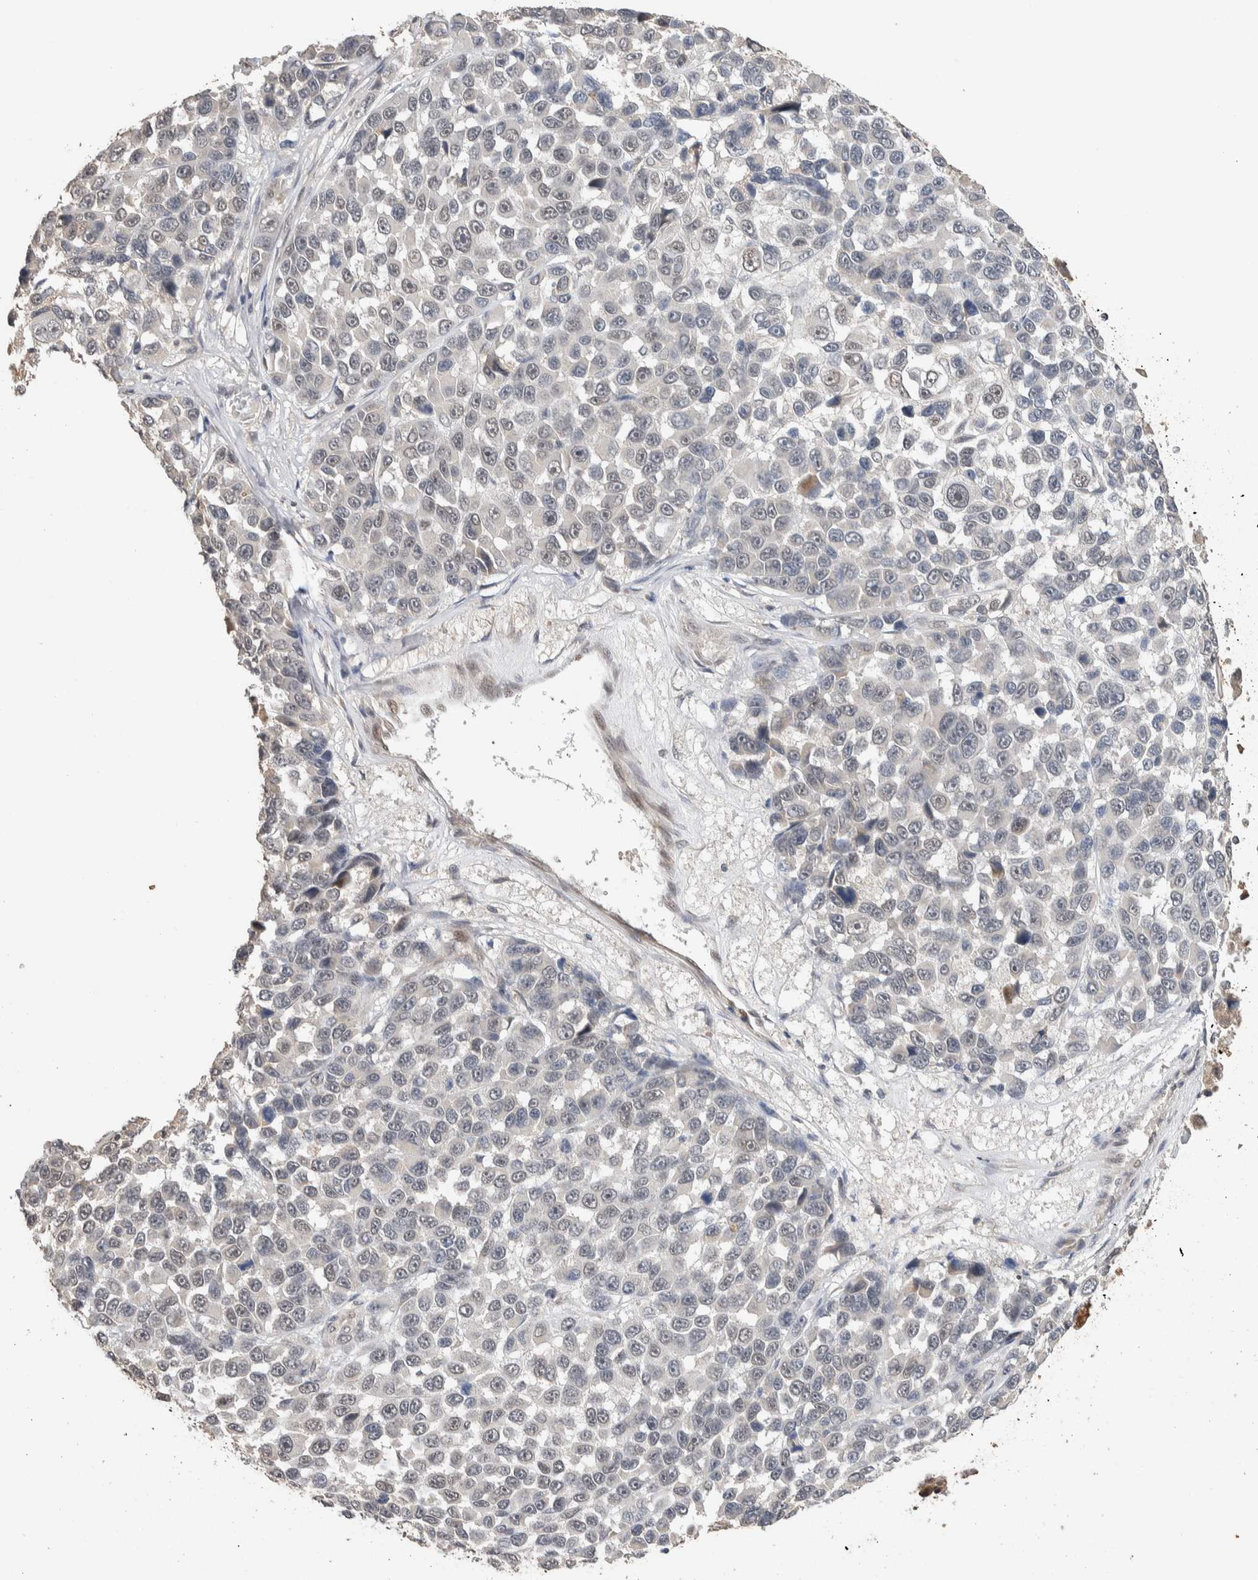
{"staining": {"intensity": "negative", "quantity": "none", "location": "none"}, "tissue": "melanoma", "cell_type": "Tumor cells", "image_type": "cancer", "snomed": [{"axis": "morphology", "description": "Malignant melanoma, NOS"}, {"axis": "topography", "description": "Skin"}], "caption": "Melanoma was stained to show a protein in brown. There is no significant staining in tumor cells. (DAB IHC with hematoxylin counter stain).", "gene": "CYSRT1", "patient": {"sex": "male", "age": 53}}